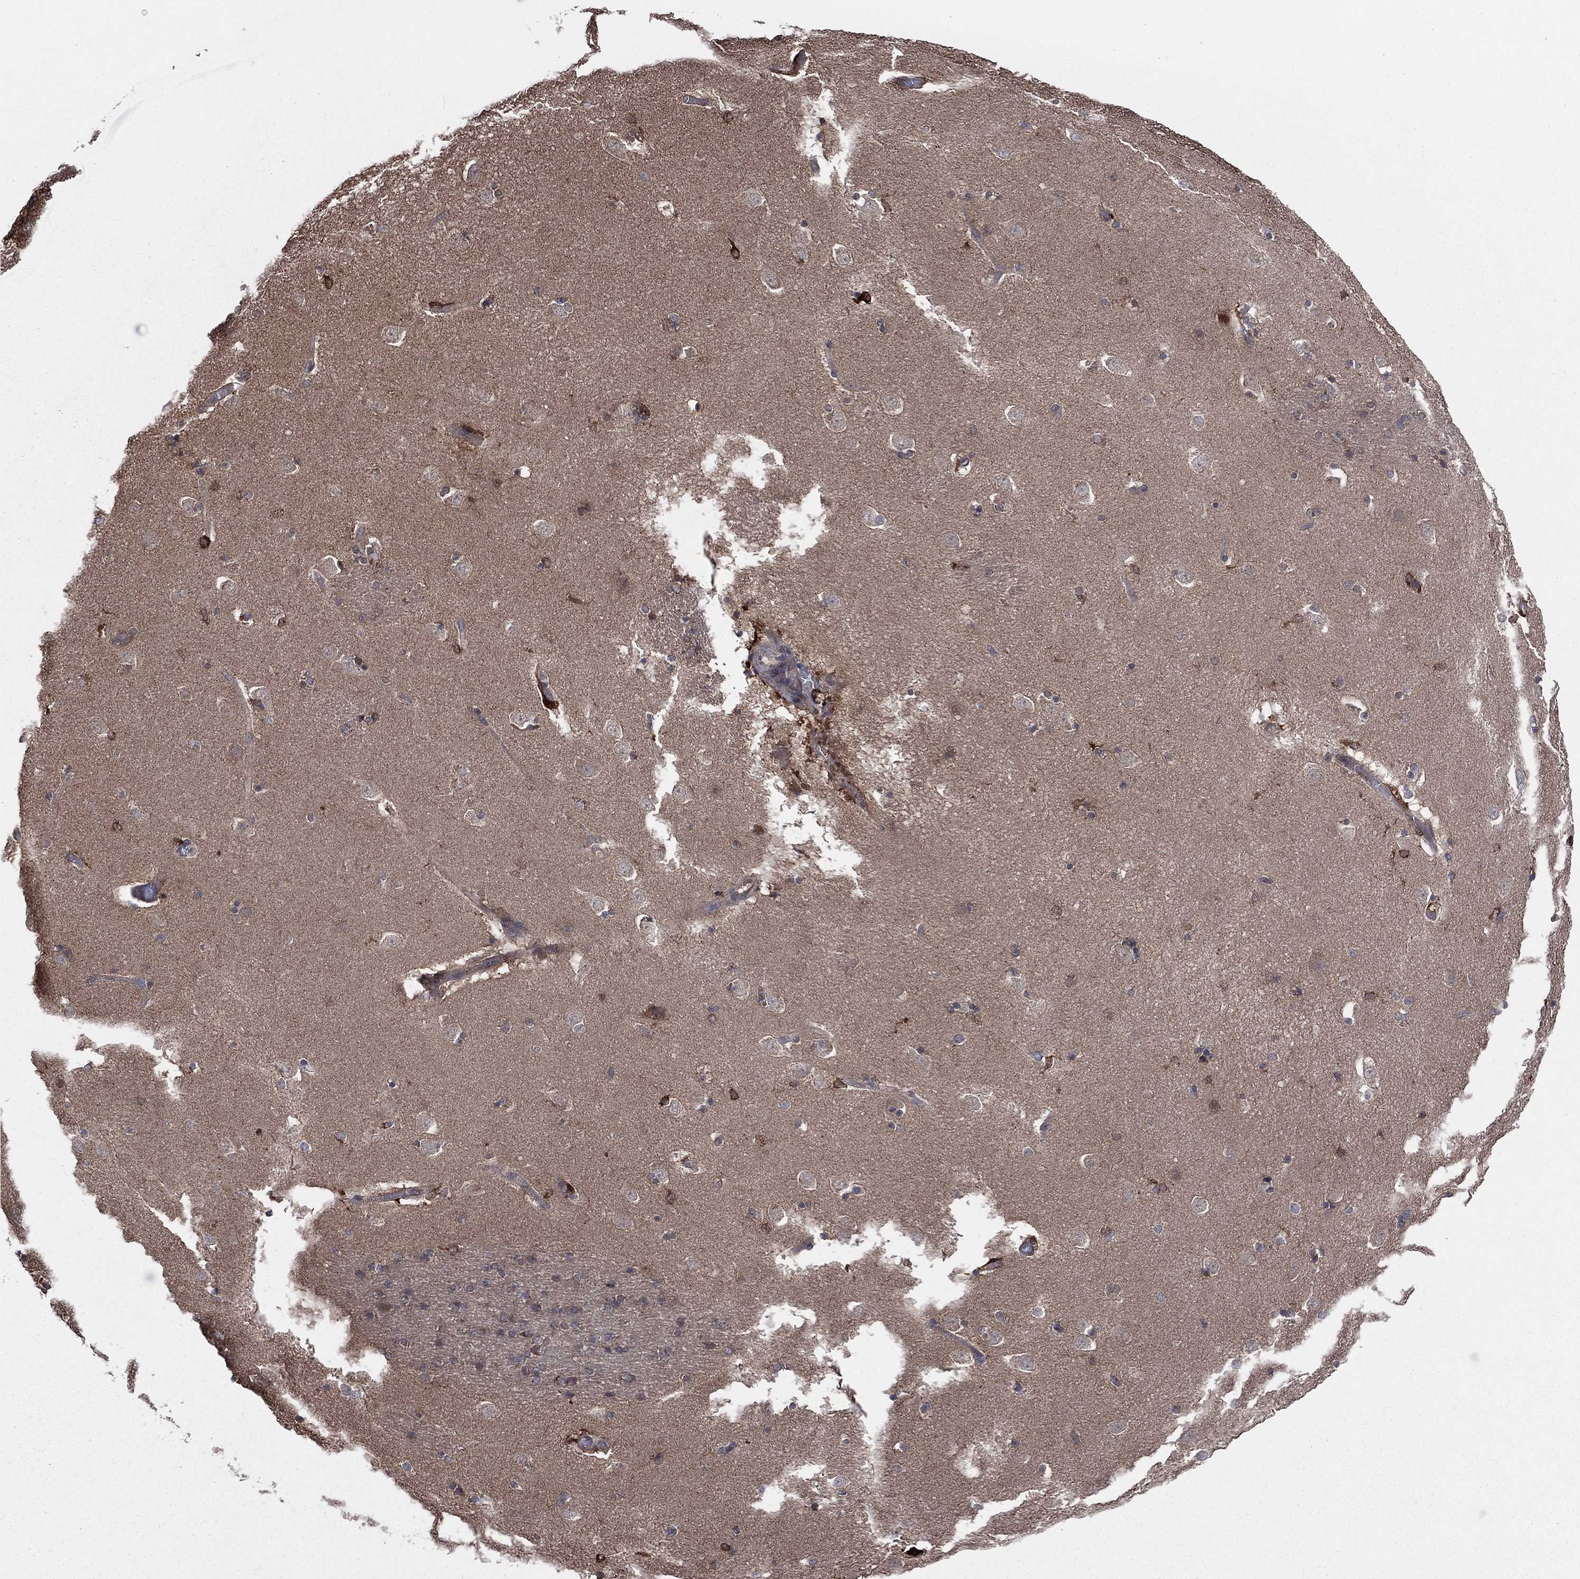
{"staining": {"intensity": "negative", "quantity": "none", "location": "none"}, "tissue": "caudate", "cell_type": "Glial cells", "image_type": "normal", "snomed": [{"axis": "morphology", "description": "Normal tissue, NOS"}, {"axis": "topography", "description": "Lateral ventricle wall"}], "caption": "Normal caudate was stained to show a protein in brown. There is no significant expression in glial cells. (DAB immunohistochemistry (IHC), high magnification).", "gene": "C2orf76", "patient": {"sex": "male", "age": 51}}